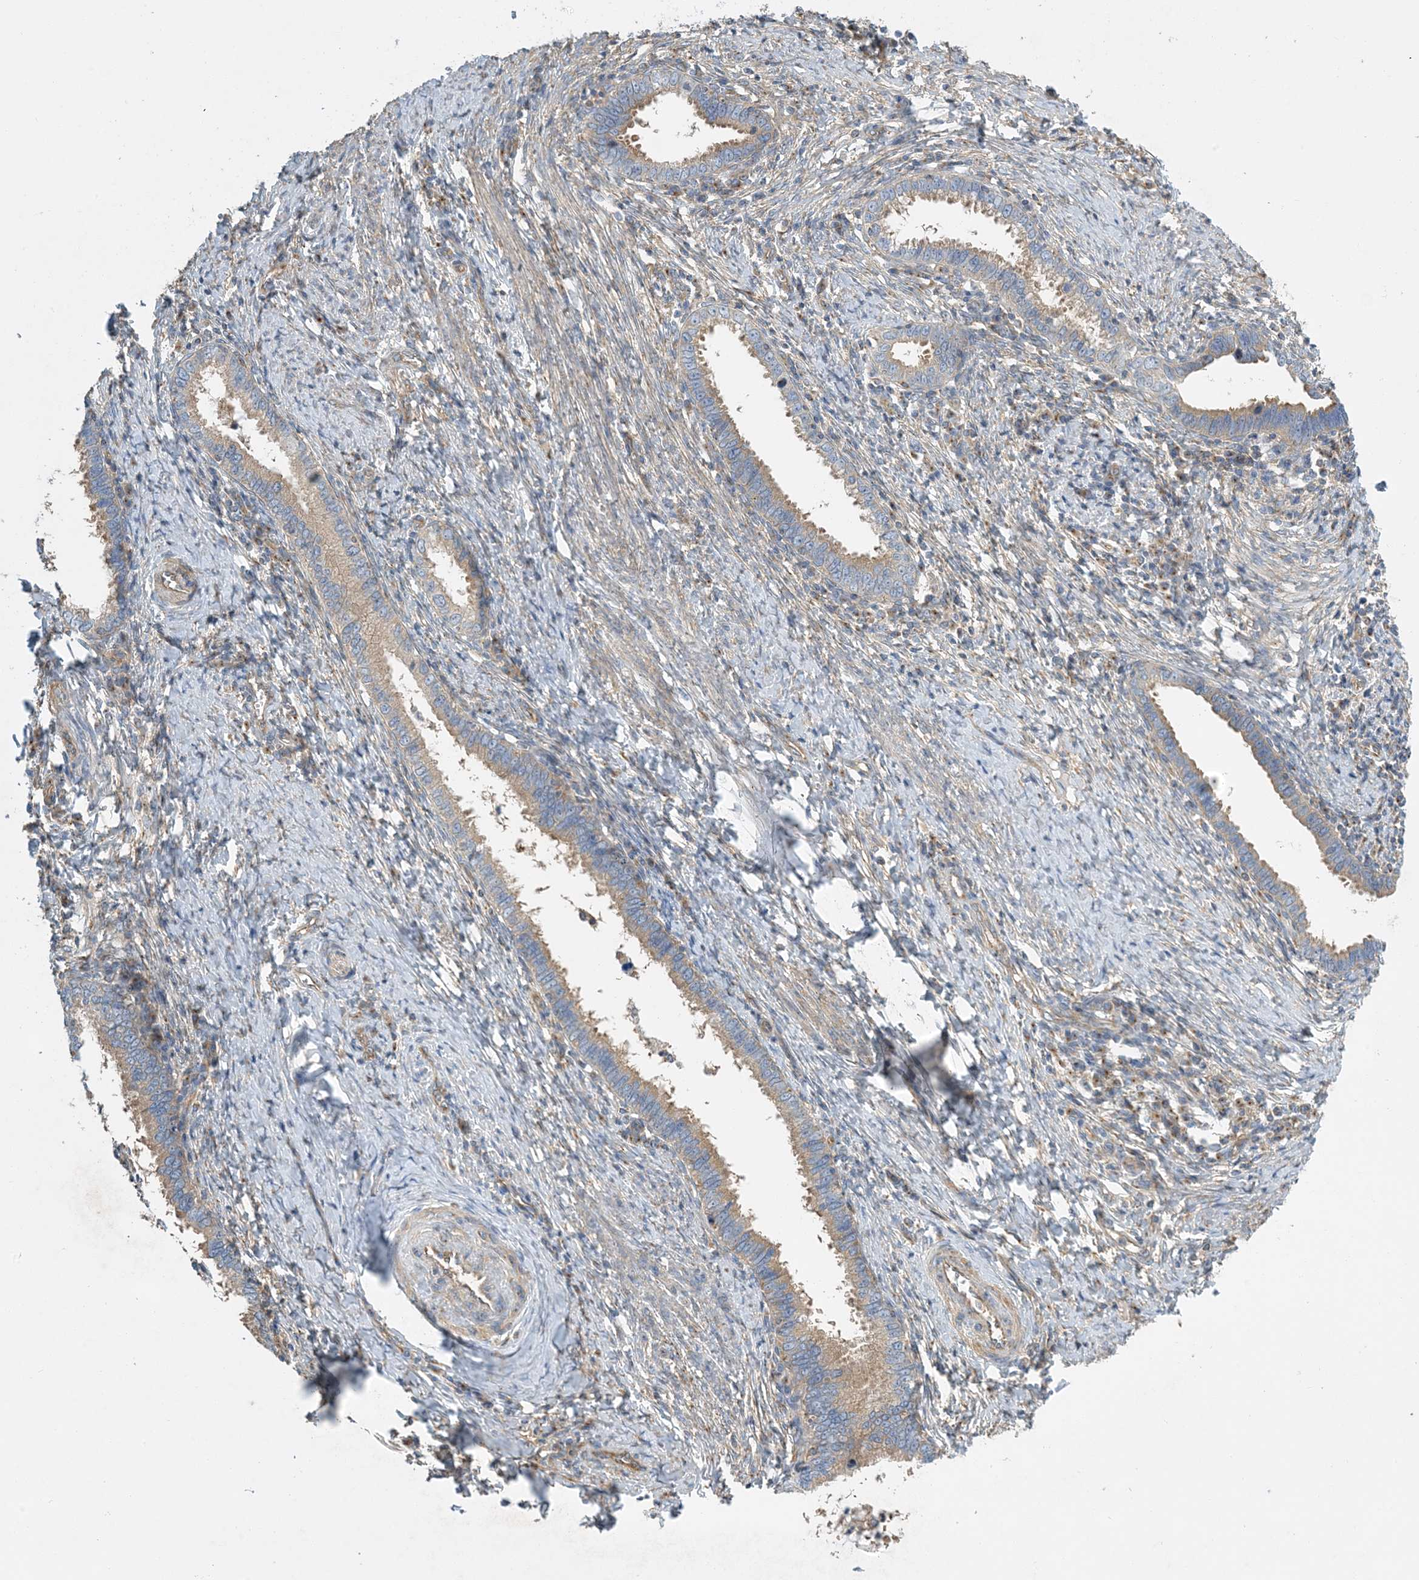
{"staining": {"intensity": "weak", "quantity": ">75%", "location": "cytoplasmic/membranous"}, "tissue": "cervical cancer", "cell_type": "Tumor cells", "image_type": "cancer", "snomed": [{"axis": "morphology", "description": "Adenocarcinoma, NOS"}, {"axis": "topography", "description": "Cervix"}], "caption": "Human adenocarcinoma (cervical) stained with a brown dye reveals weak cytoplasmic/membranous positive staining in approximately >75% of tumor cells.", "gene": "SIDT1", "patient": {"sex": "female", "age": 36}}